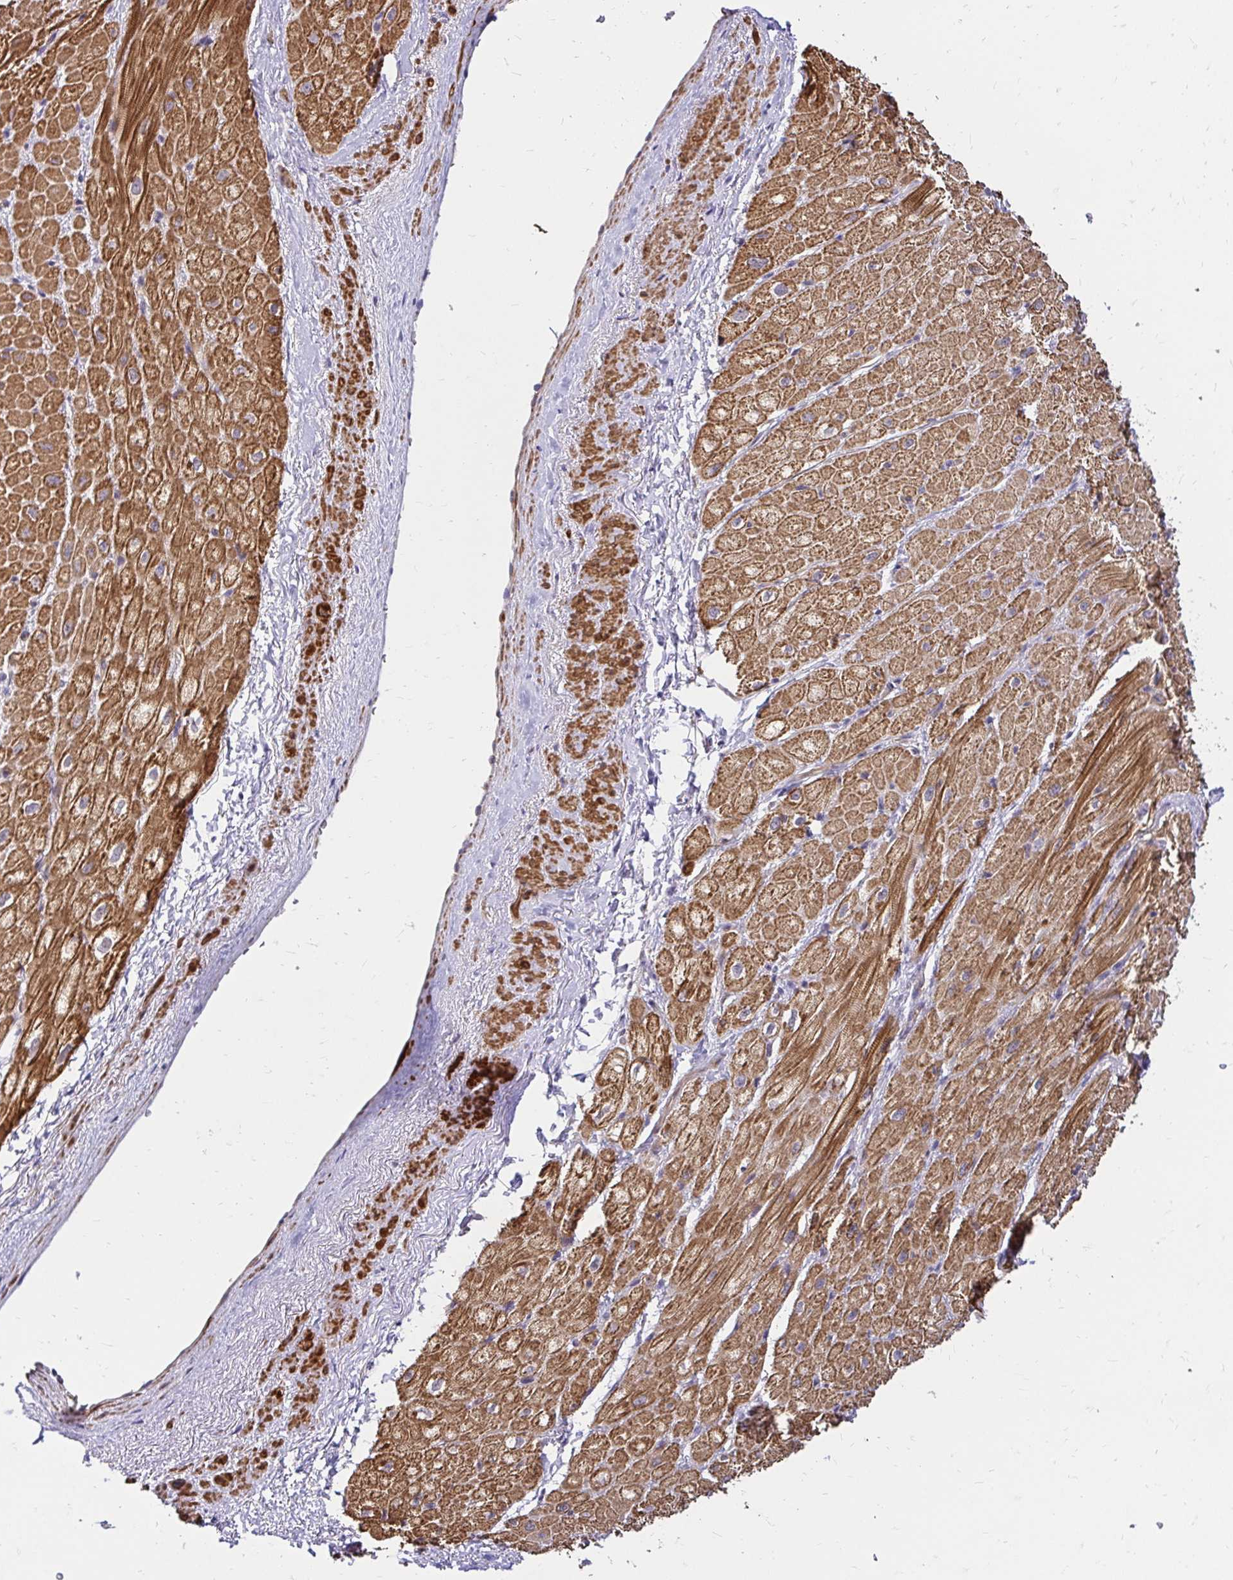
{"staining": {"intensity": "strong", "quantity": ">75%", "location": "cytoplasmic/membranous"}, "tissue": "heart muscle", "cell_type": "Cardiomyocytes", "image_type": "normal", "snomed": [{"axis": "morphology", "description": "Normal tissue, NOS"}, {"axis": "topography", "description": "Heart"}], "caption": "This is a micrograph of IHC staining of benign heart muscle, which shows strong staining in the cytoplasmic/membranous of cardiomyocytes.", "gene": "YAP1", "patient": {"sex": "male", "age": 62}}